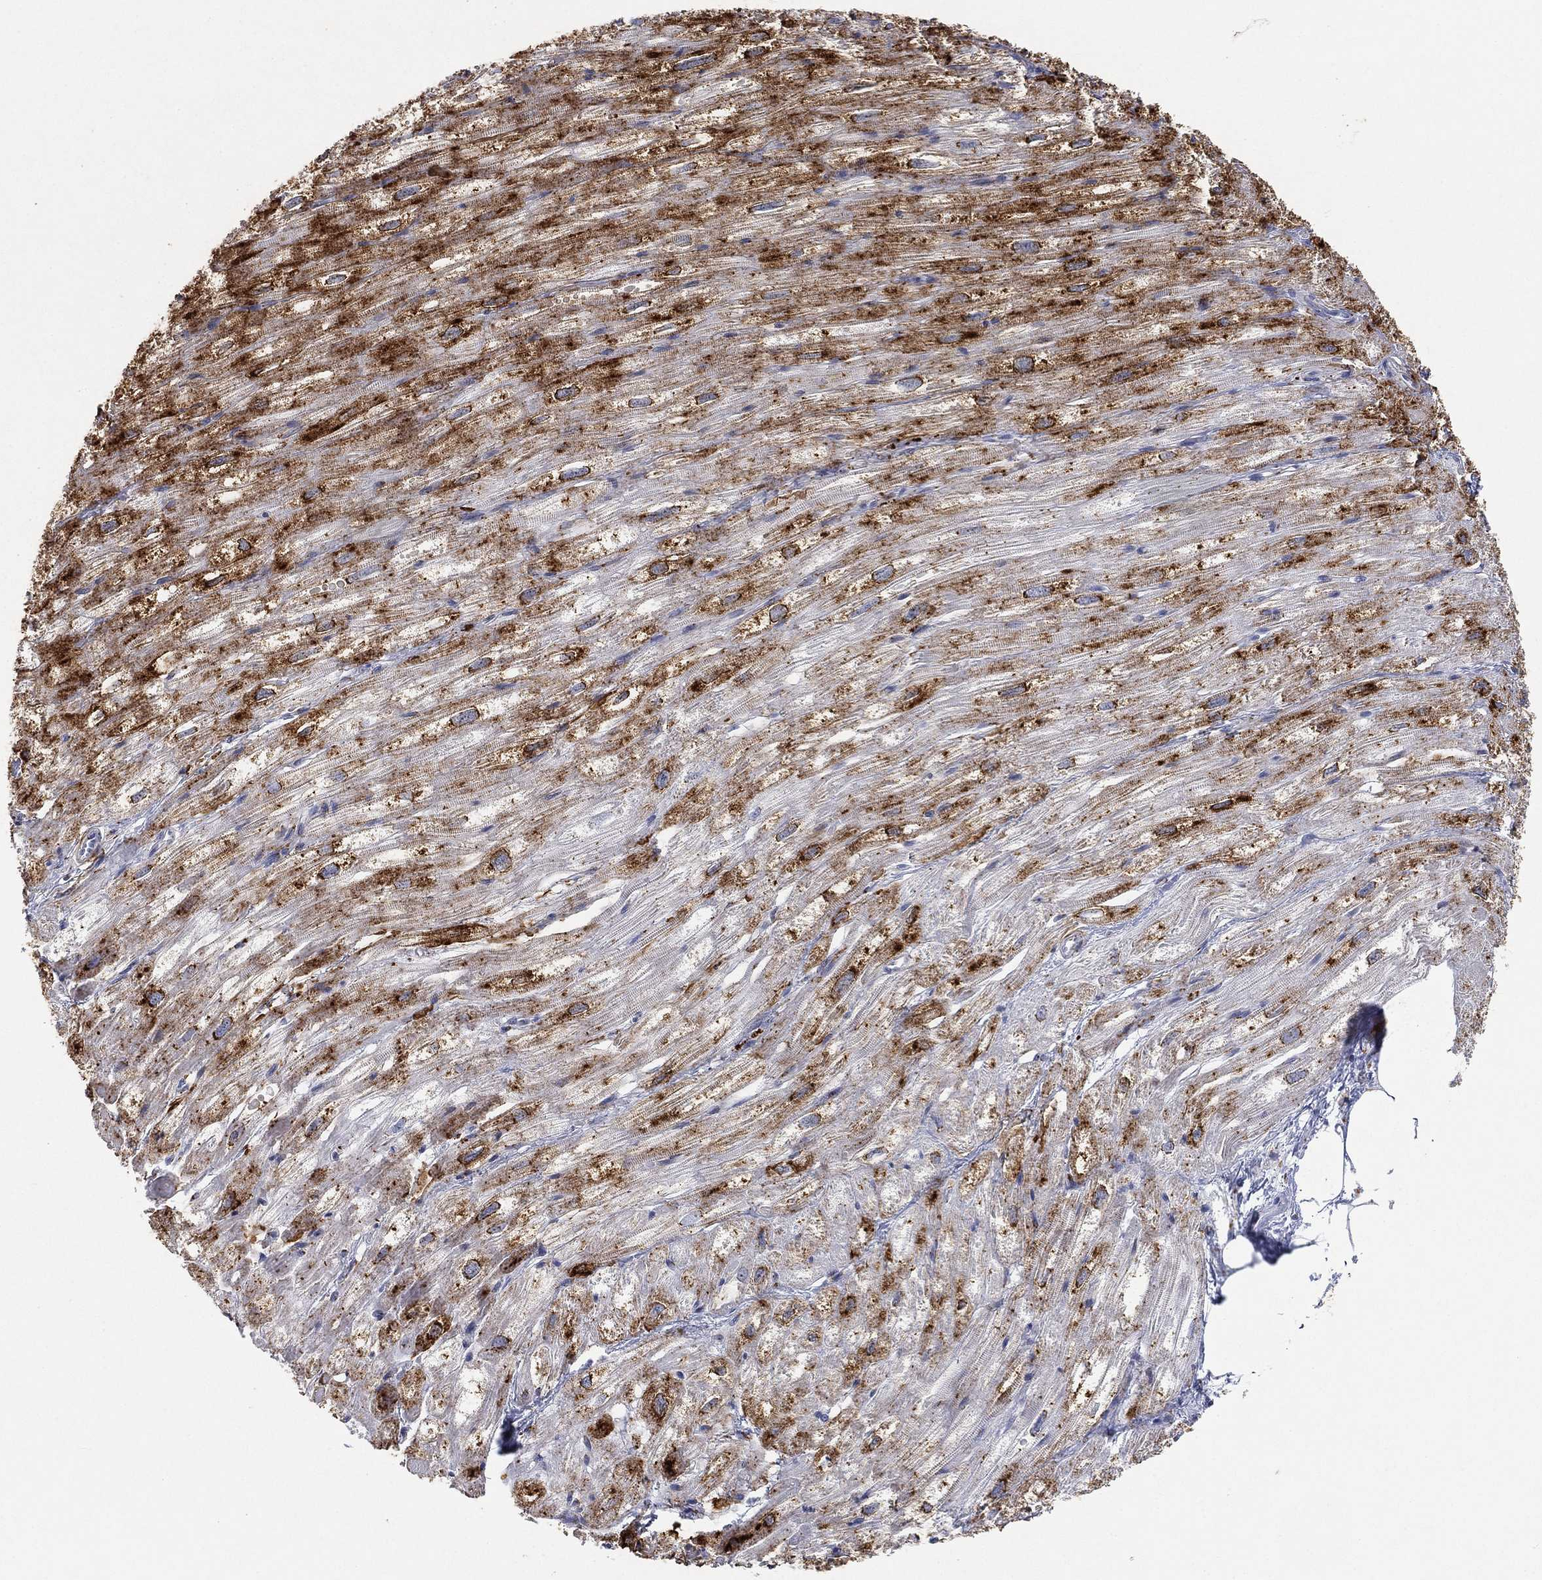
{"staining": {"intensity": "strong", "quantity": "25%-75%", "location": "cytoplasmic/membranous"}, "tissue": "heart muscle", "cell_type": "Cardiomyocytes", "image_type": "normal", "snomed": [{"axis": "morphology", "description": "Normal tissue, NOS"}, {"axis": "topography", "description": "Heart"}], "caption": "Heart muscle stained with DAB IHC exhibits high levels of strong cytoplasmic/membranous positivity in approximately 25%-75% of cardiomyocytes.", "gene": "TICAM1", "patient": {"sex": "male", "age": 62}}